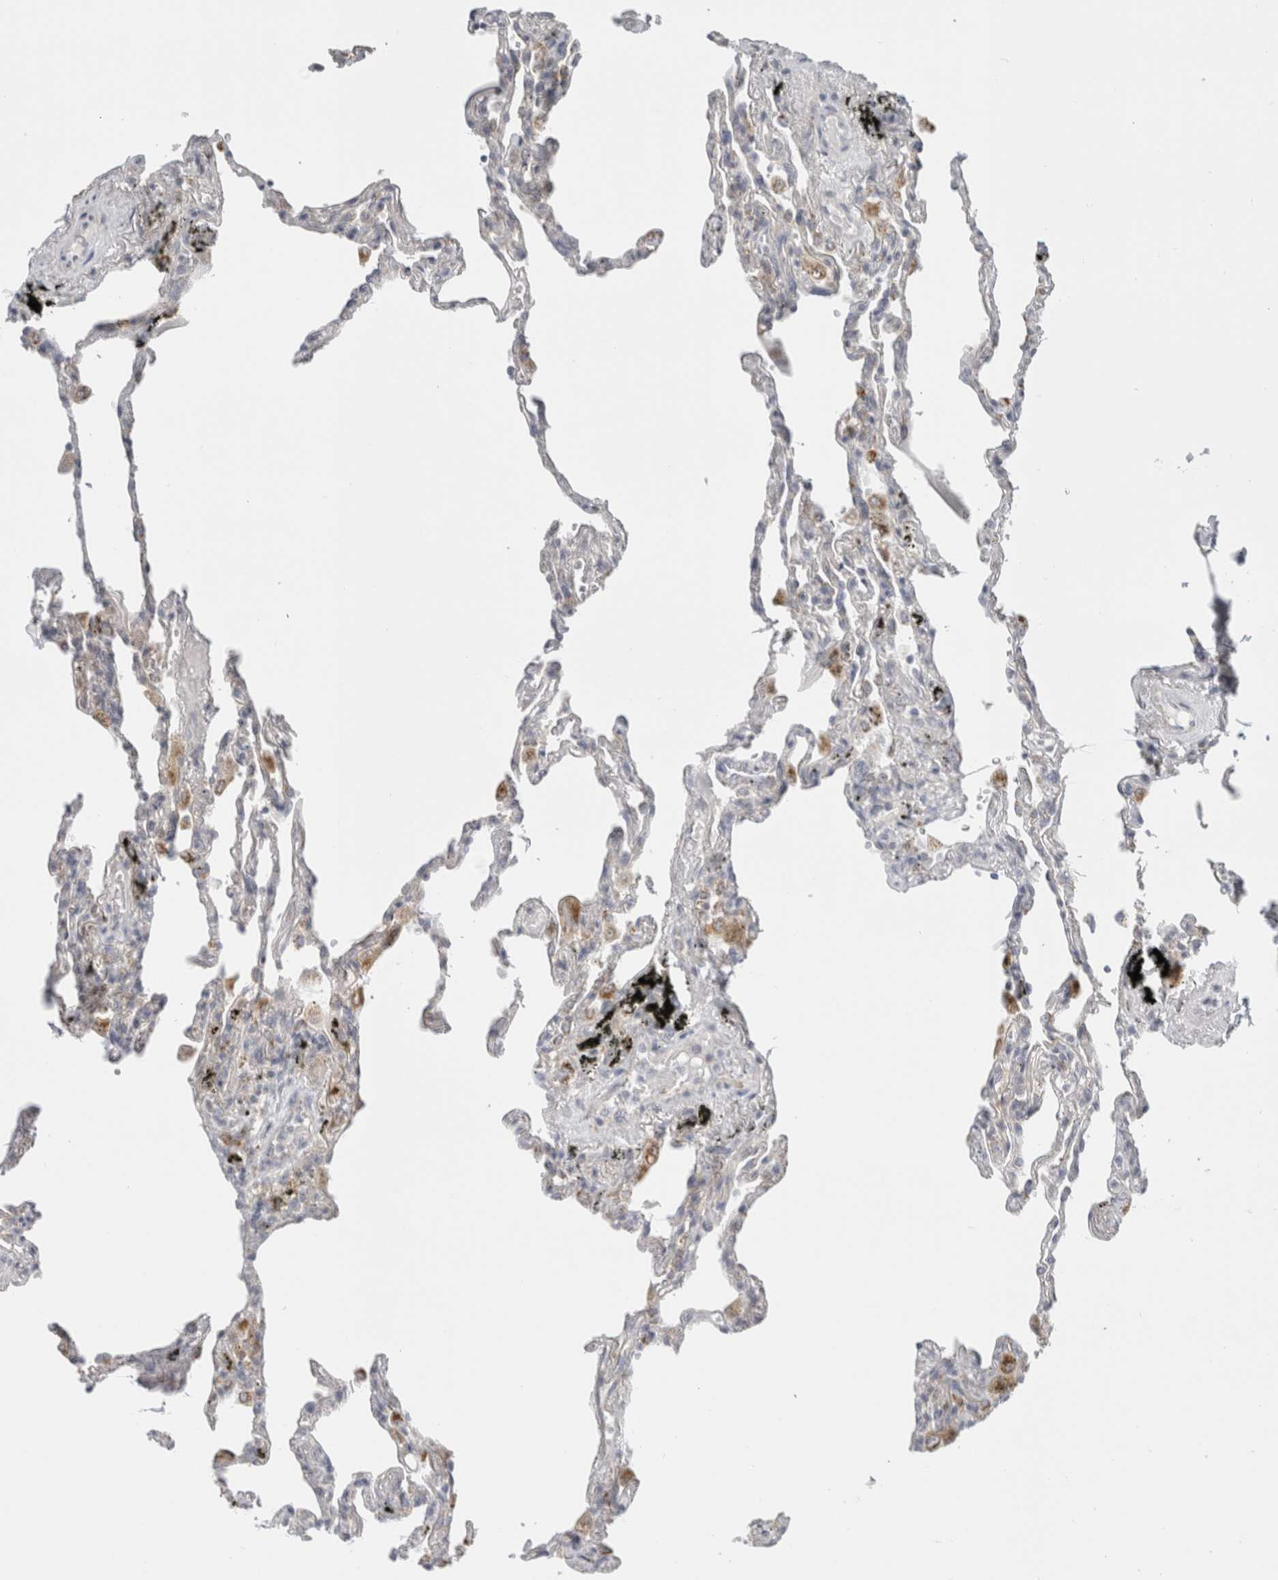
{"staining": {"intensity": "negative", "quantity": "none", "location": "none"}, "tissue": "lung", "cell_type": "Alveolar cells", "image_type": "normal", "snomed": [{"axis": "morphology", "description": "Normal tissue, NOS"}, {"axis": "topography", "description": "Lung"}], "caption": "Immunohistochemistry (IHC) of unremarkable lung demonstrates no staining in alveolar cells. (DAB immunohistochemistry visualized using brightfield microscopy, high magnification).", "gene": "FAHD1", "patient": {"sex": "male", "age": 59}}